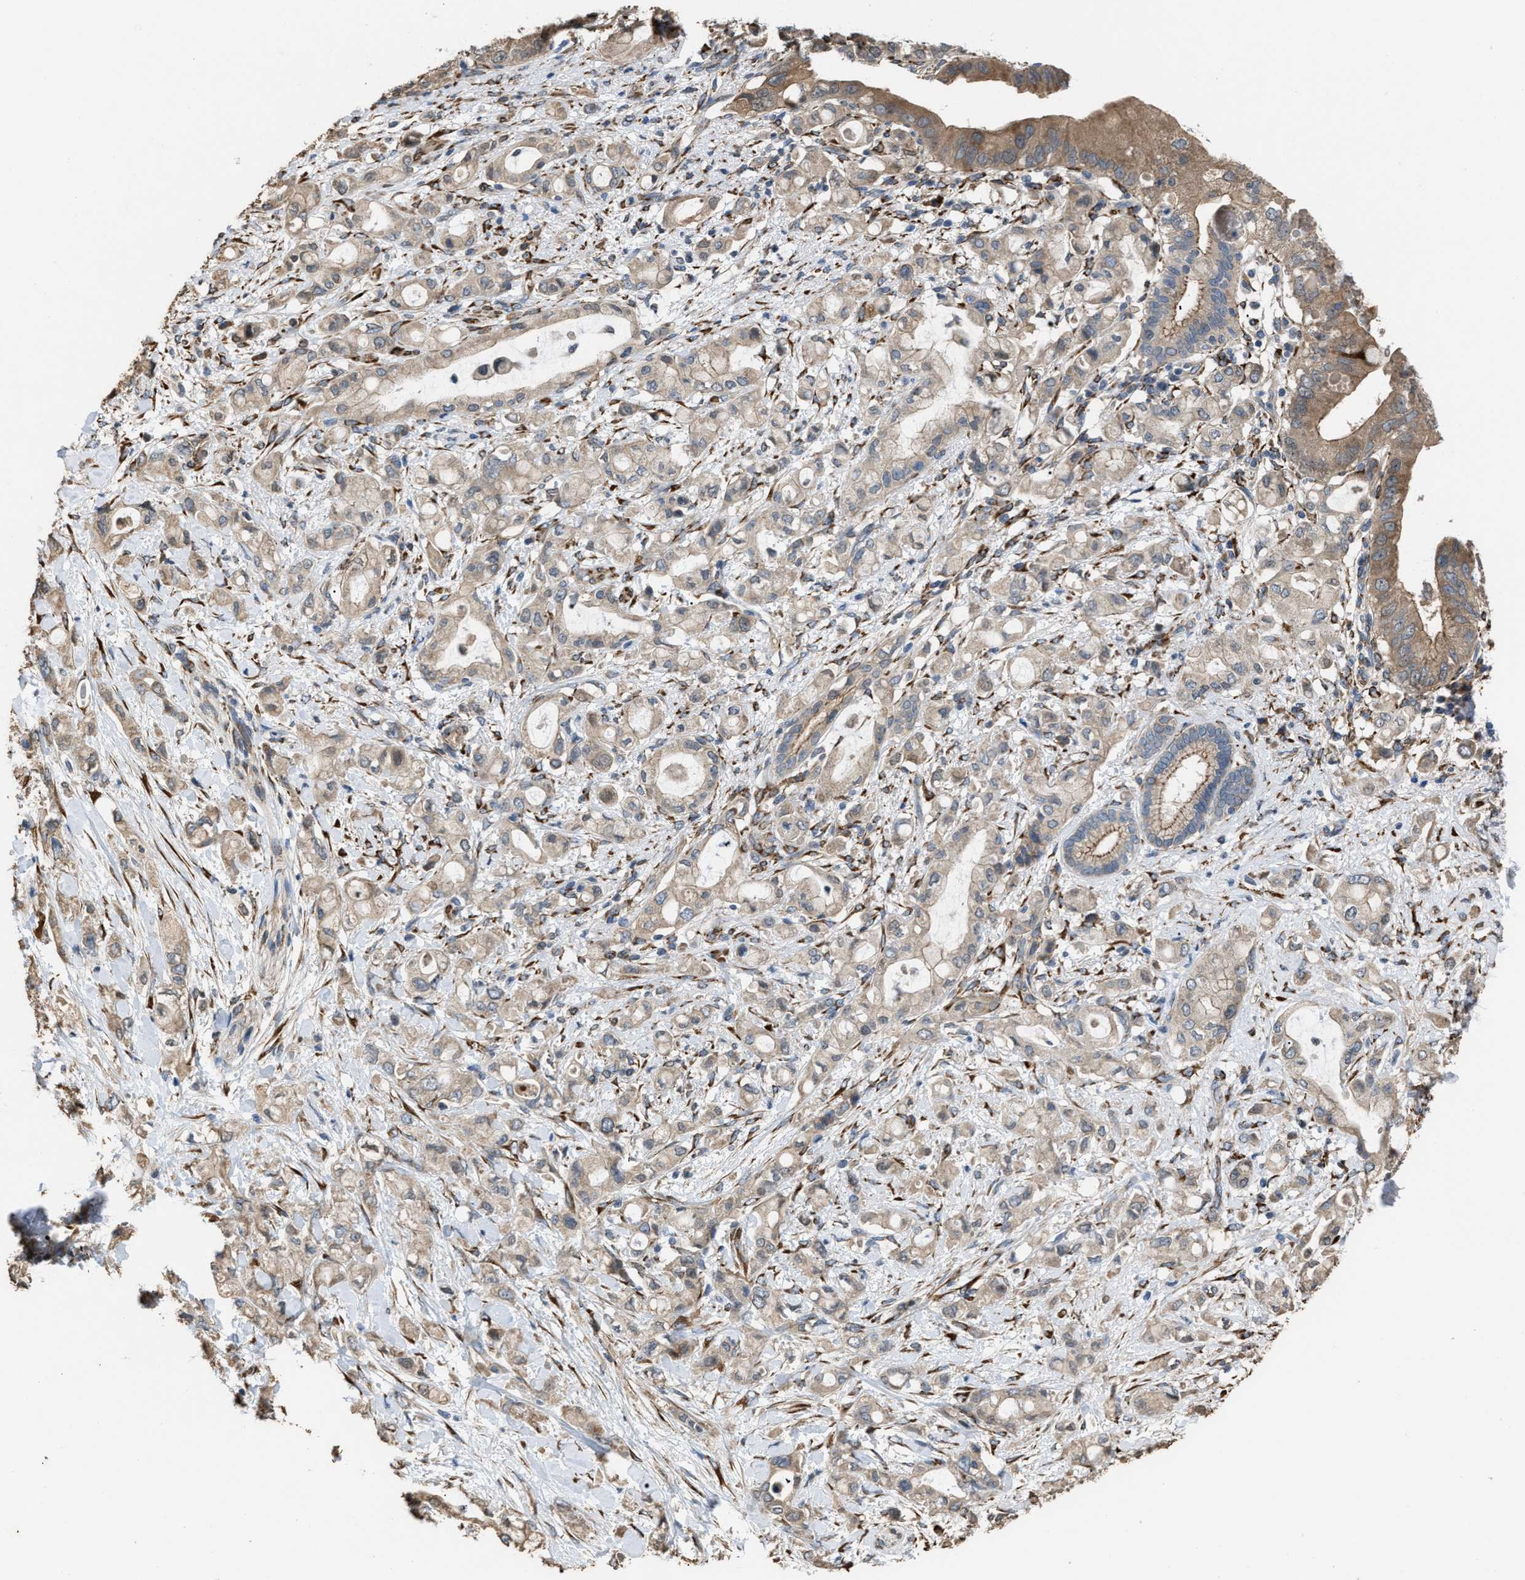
{"staining": {"intensity": "moderate", "quantity": "25%-75%", "location": "cytoplasmic/membranous"}, "tissue": "pancreatic cancer", "cell_type": "Tumor cells", "image_type": "cancer", "snomed": [{"axis": "morphology", "description": "Adenocarcinoma, NOS"}, {"axis": "topography", "description": "Pancreas"}], "caption": "Immunohistochemistry (IHC) of human pancreatic cancer (adenocarcinoma) displays medium levels of moderate cytoplasmic/membranous positivity in approximately 25%-75% of tumor cells.", "gene": "SELENOM", "patient": {"sex": "female", "age": 56}}